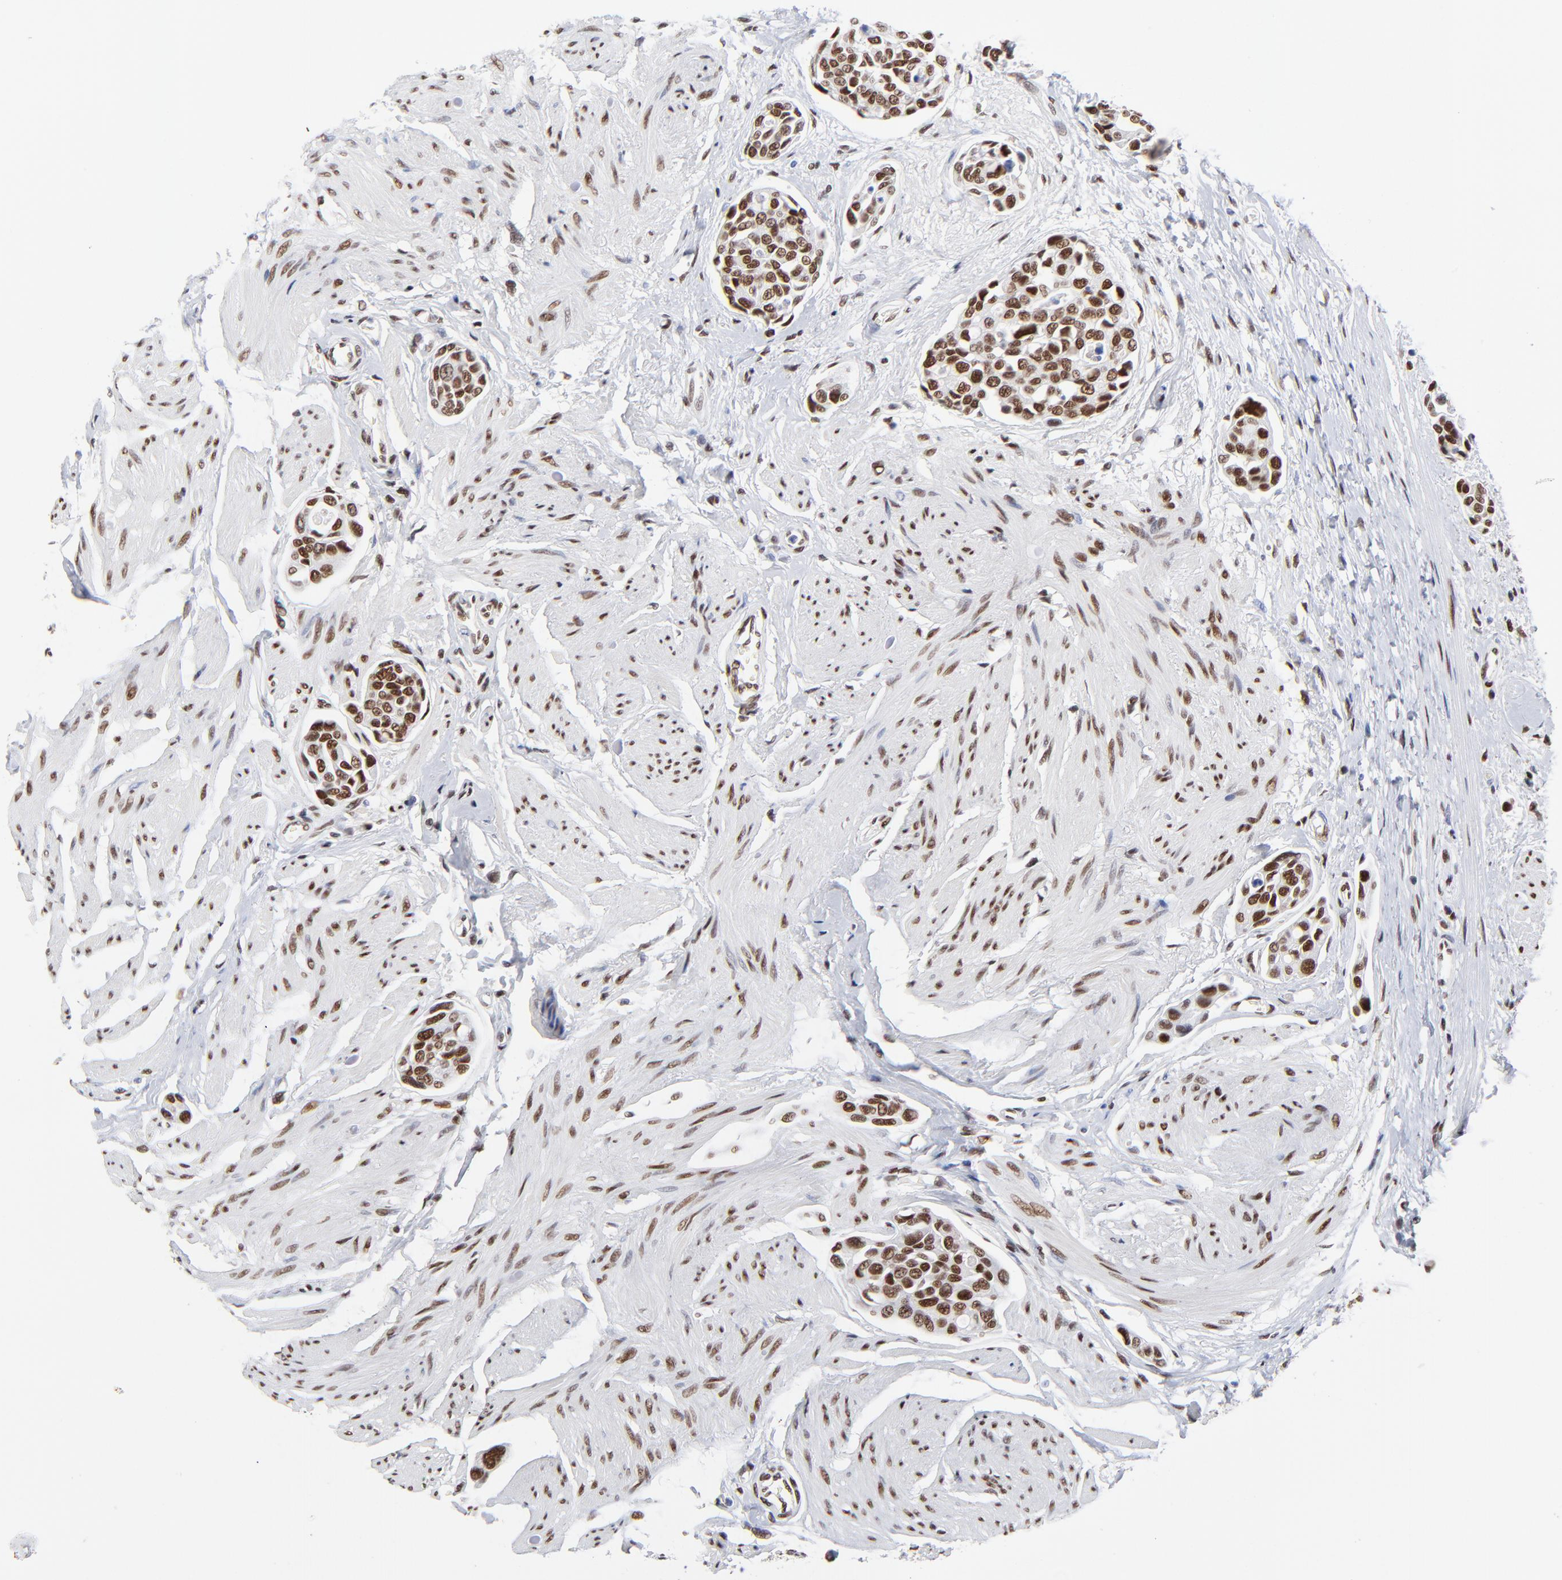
{"staining": {"intensity": "strong", "quantity": ">75%", "location": "nuclear"}, "tissue": "urothelial cancer", "cell_type": "Tumor cells", "image_type": "cancer", "snomed": [{"axis": "morphology", "description": "Urothelial carcinoma, High grade"}, {"axis": "topography", "description": "Urinary bladder"}], "caption": "Tumor cells reveal high levels of strong nuclear expression in approximately >75% of cells in human urothelial cancer. The protein is stained brown, and the nuclei are stained in blue (DAB (3,3'-diaminobenzidine) IHC with brightfield microscopy, high magnification).", "gene": "ZMYM3", "patient": {"sex": "male", "age": 78}}